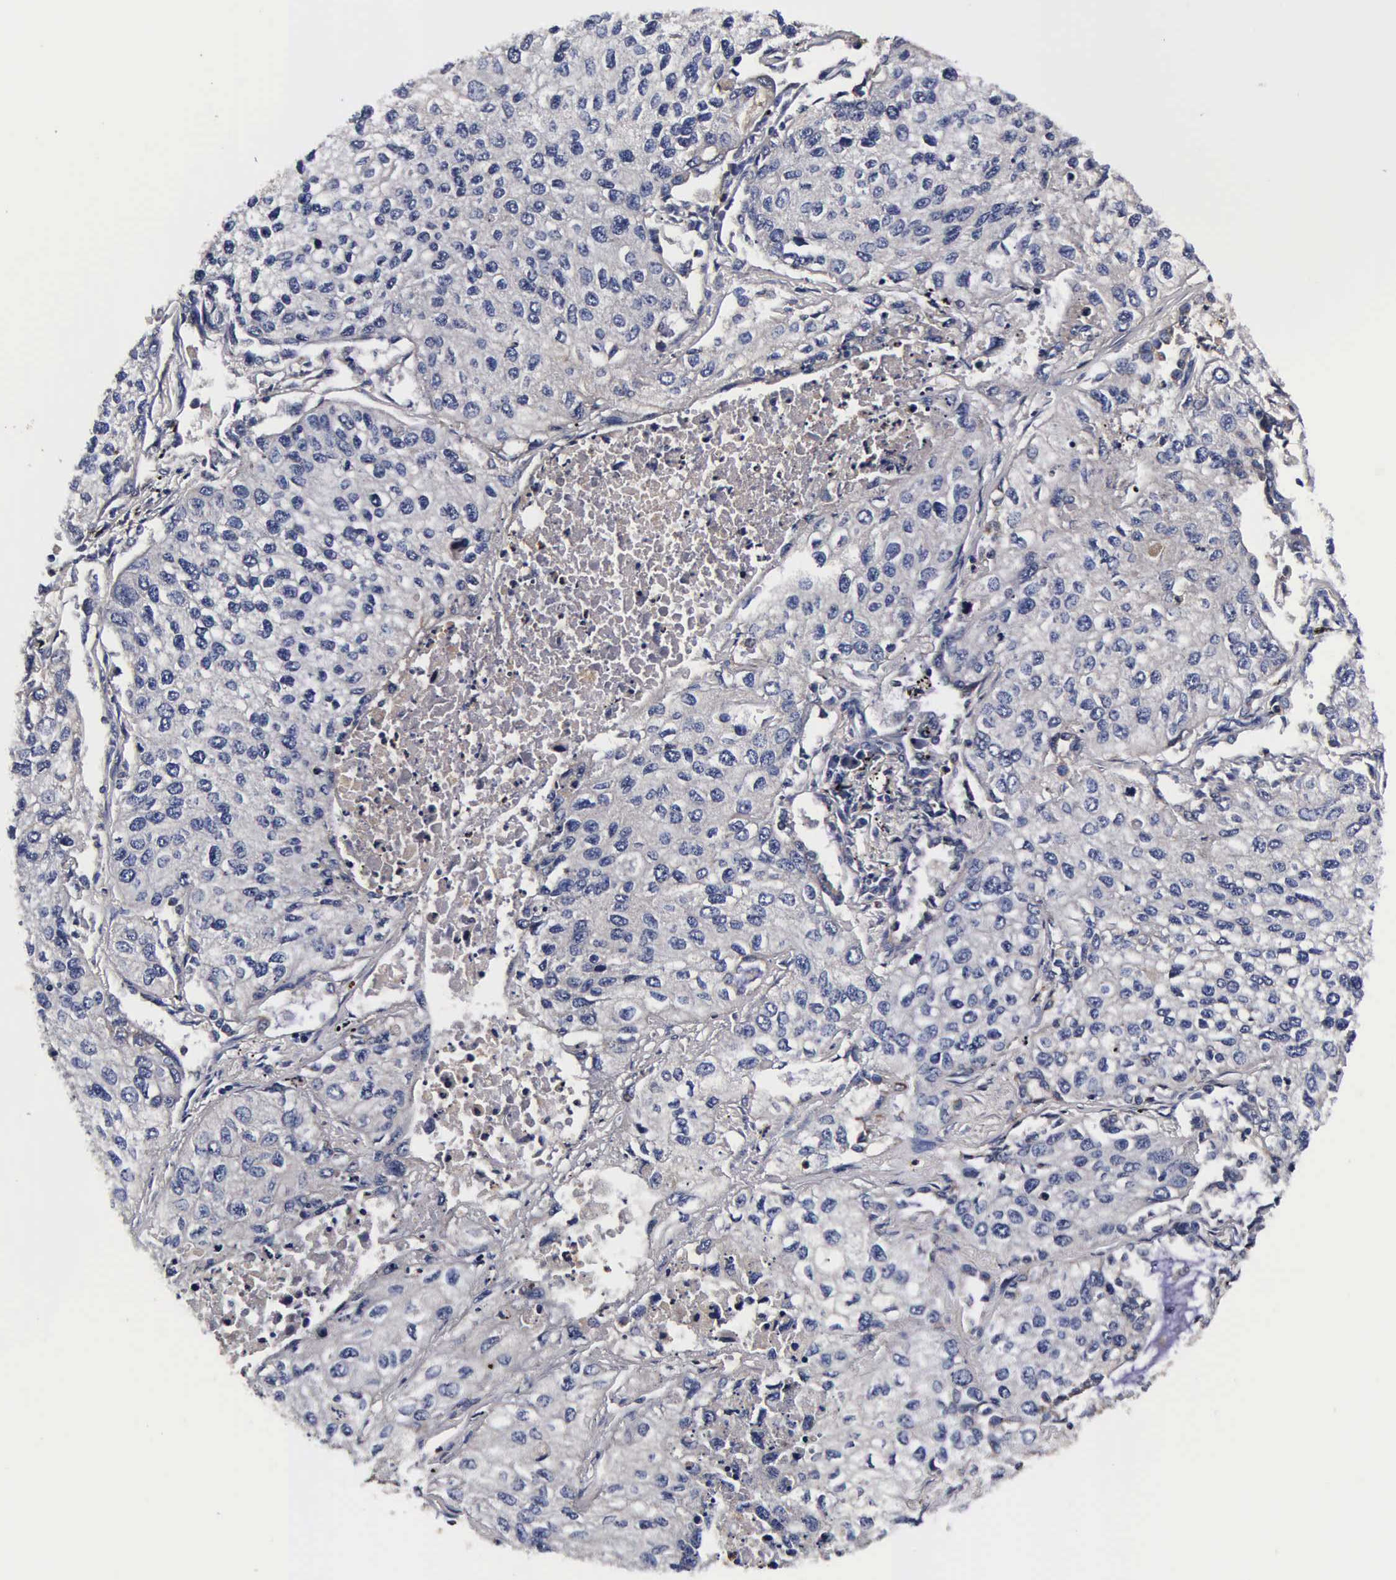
{"staining": {"intensity": "negative", "quantity": "none", "location": "none"}, "tissue": "lung cancer", "cell_type": "Tumor cells", "image_type": "cancer", "snomed": [{"axis": "morphology", "description": "Squamous cell carcinoma, NOS"}, {"axis": "topography", "description": "Lung"}], "caption": "IHC image of lung squamous cell carcinoma stained for a protein (brown), which displays no positivity in tumor cells.", "gene": "CST3", "patient": {"sex": "male", "age": 75}}